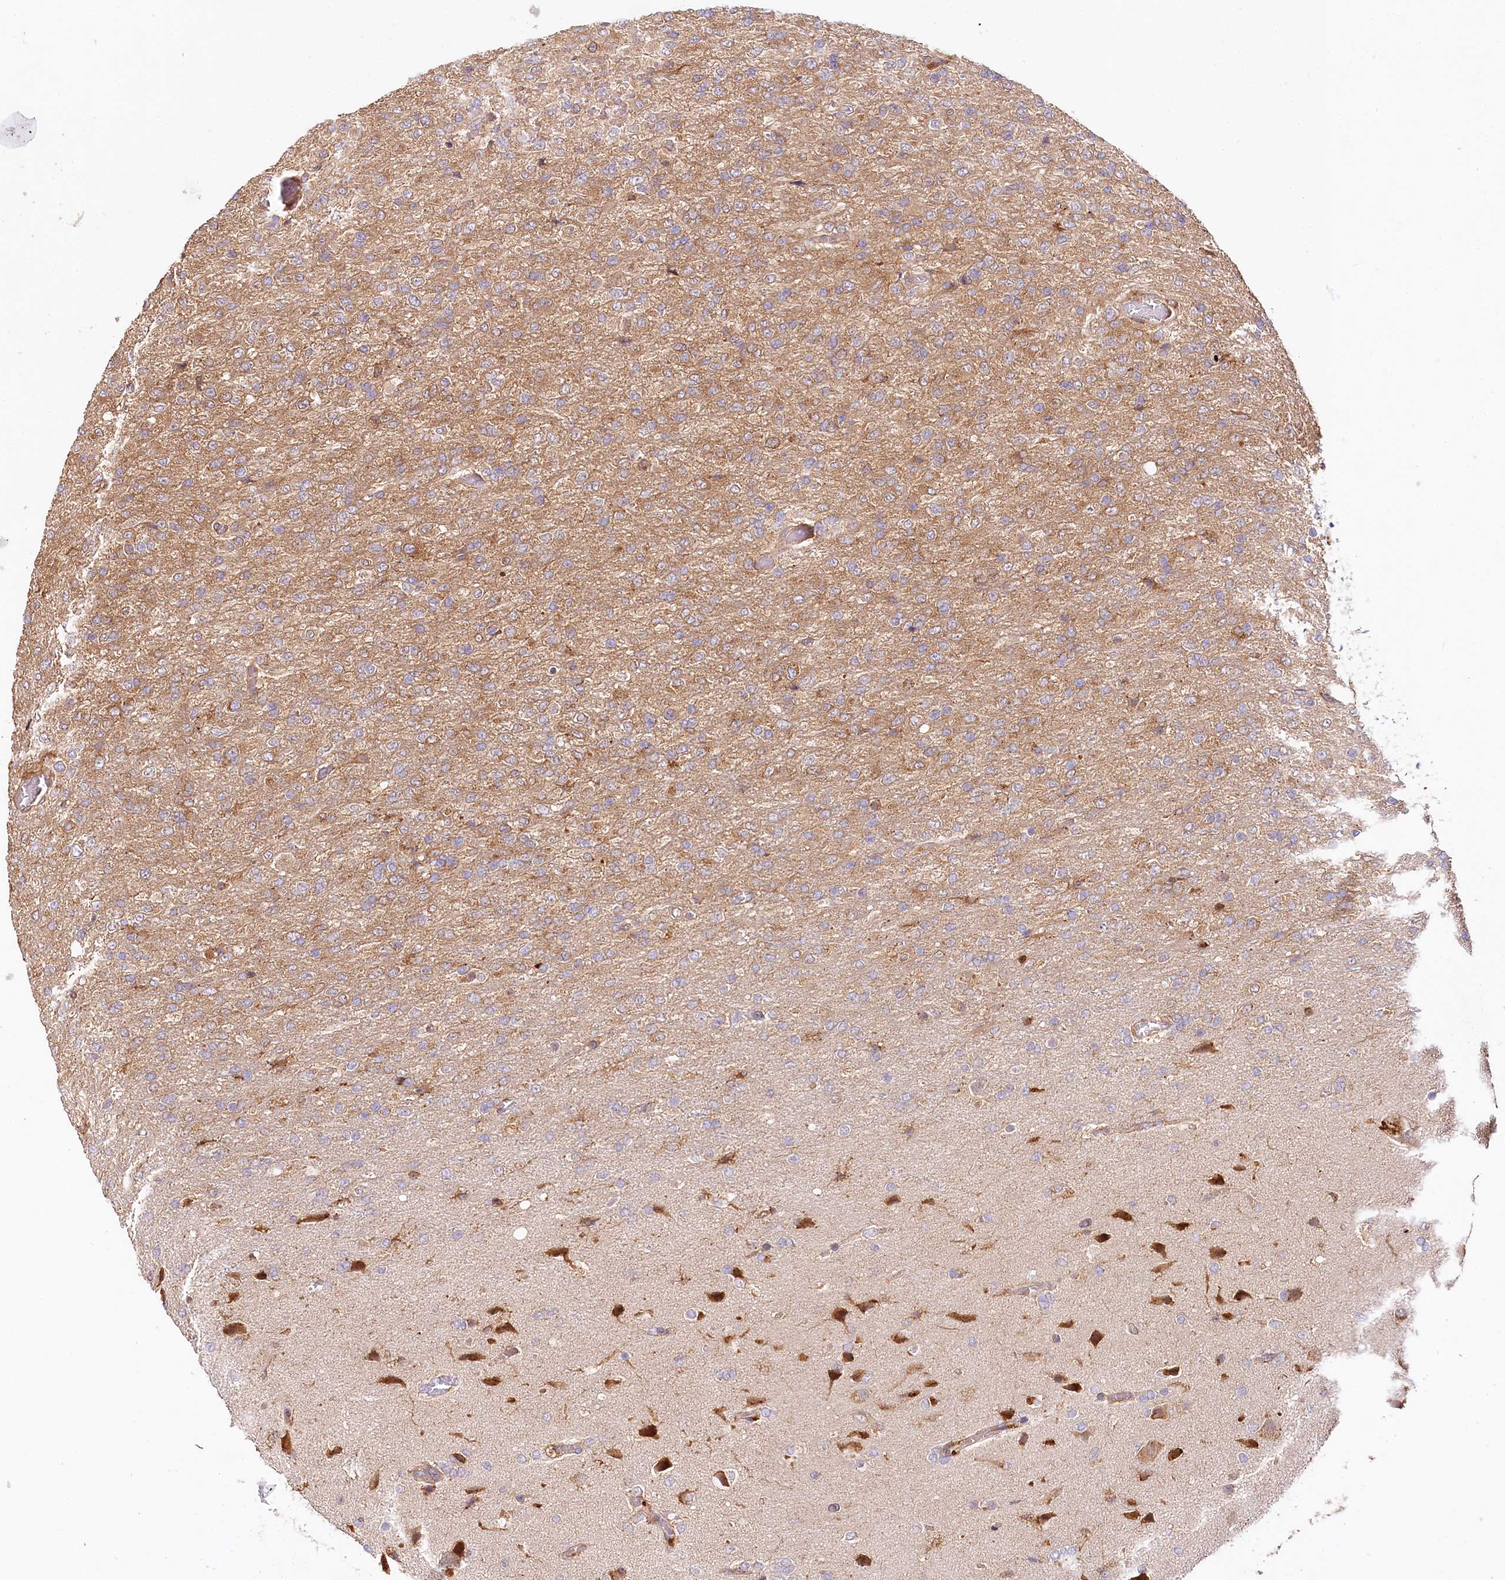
{"staining": {"intensity": "moderate", "quantity": "<25%", "location": "cytoplasmic/membranous"}, "tissue": "glioma", "cell_type": "Tumor cells", "image_type": "cancer", "snomed": [{"axis": "morphology", "description": "Glioma, malignant, High grade"}, {"axis": "topography", "description": "Brain"}], "caption": "Protein staining reveals moderate cytoplasmic/membranous expression in about <25% of tumor cells in glioma.", "gene": "VEGFA", "patient": {"sex": "female", "age": 74}}